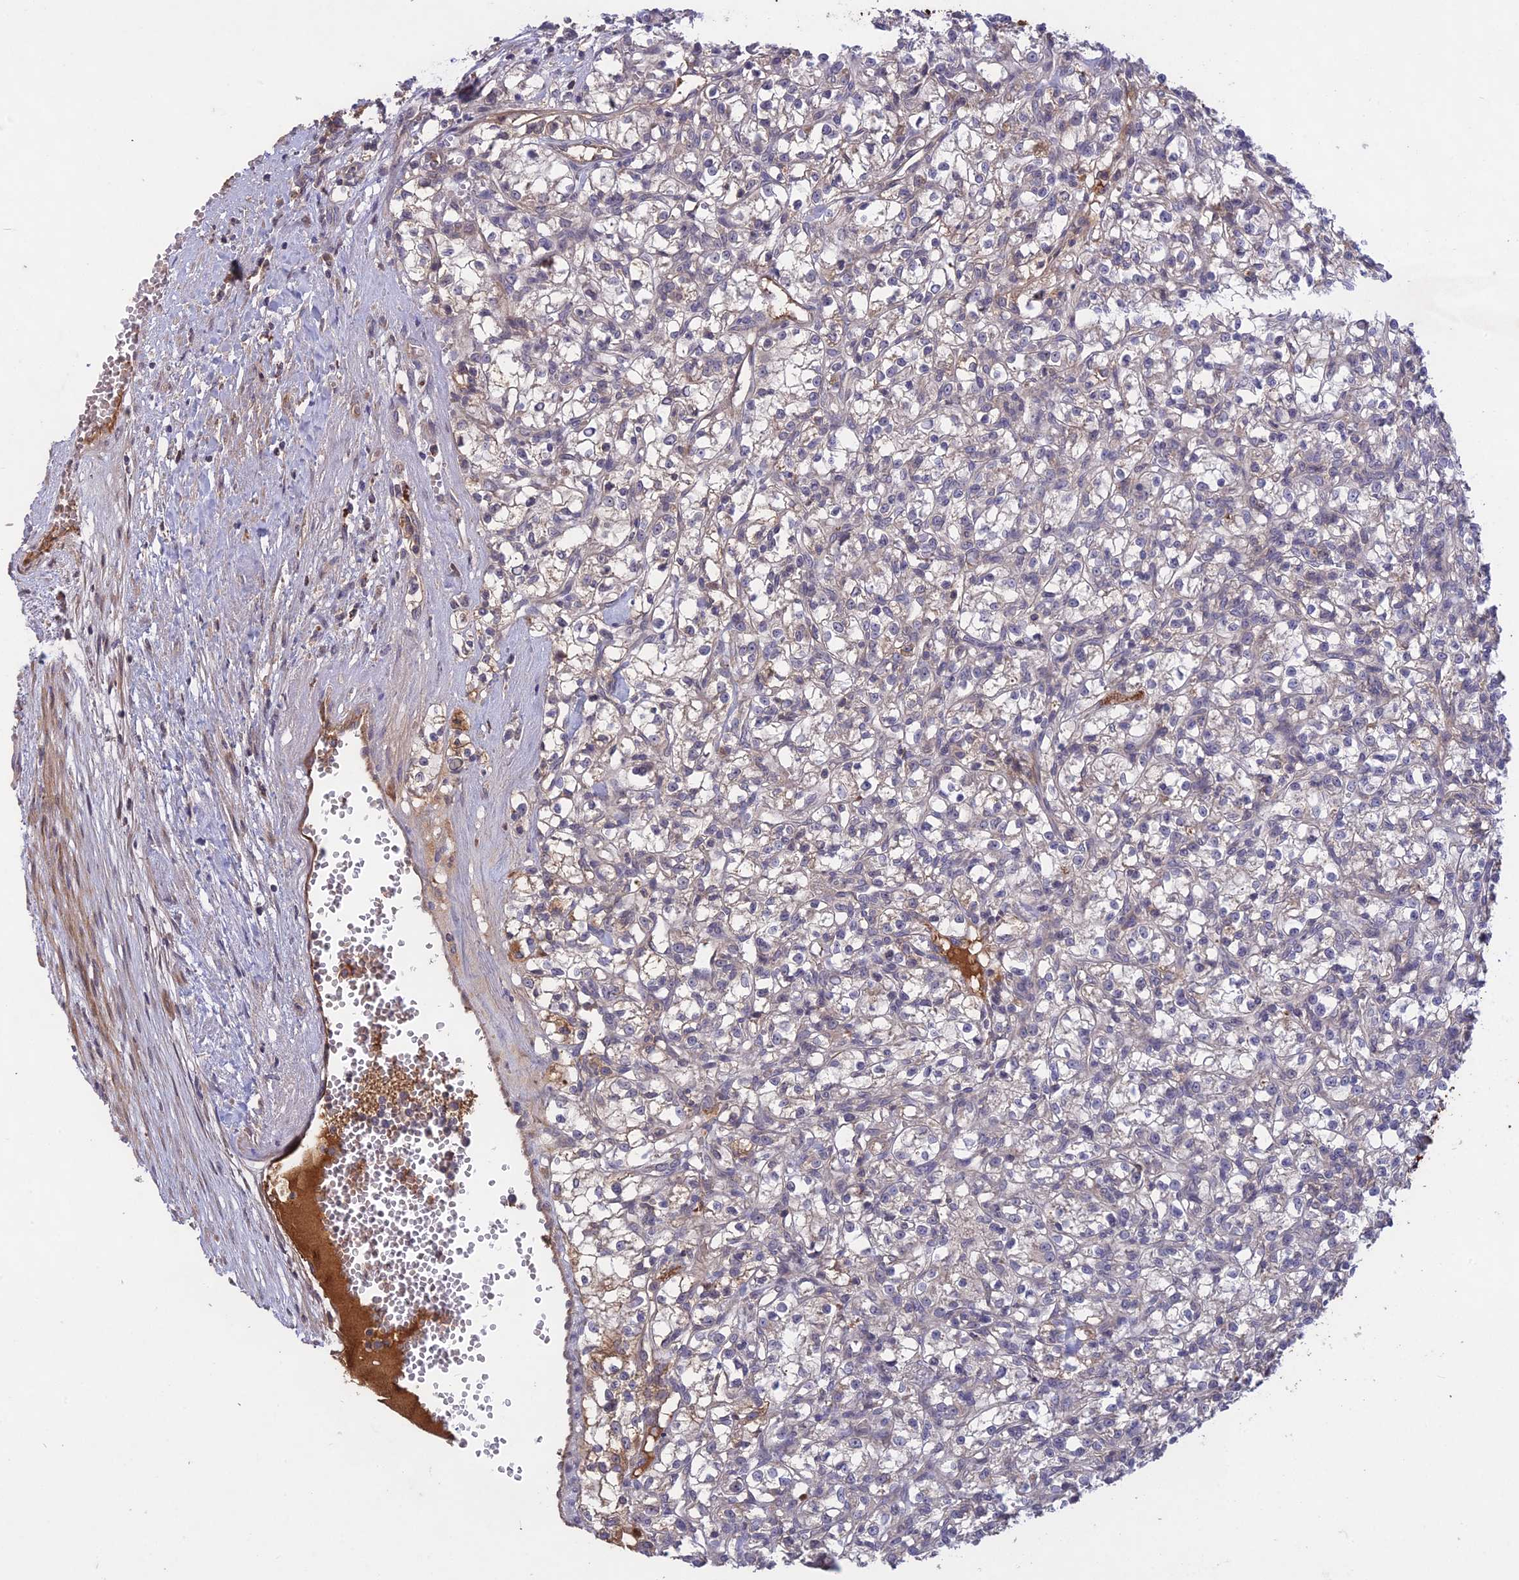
{"staining": {"intensity": "negative", "quantity": "none", "location": "none"}, "tissue": "renal cancer", "cell_type": "Tumor cells", "image_type": "cancer", "snomed": [{"axis": "morphology", "description": "Adenocarcinoma, NOS"}, {"axis": "topography", "description": "Kidney"}], "caption": "Renal cancer (adenocarcinoma) stained for a protein using immunohistochemistry (IHC) reveals no staining tumor cells.", "gene": "ADO", "patient": {"sex": "female", "age": 59}}